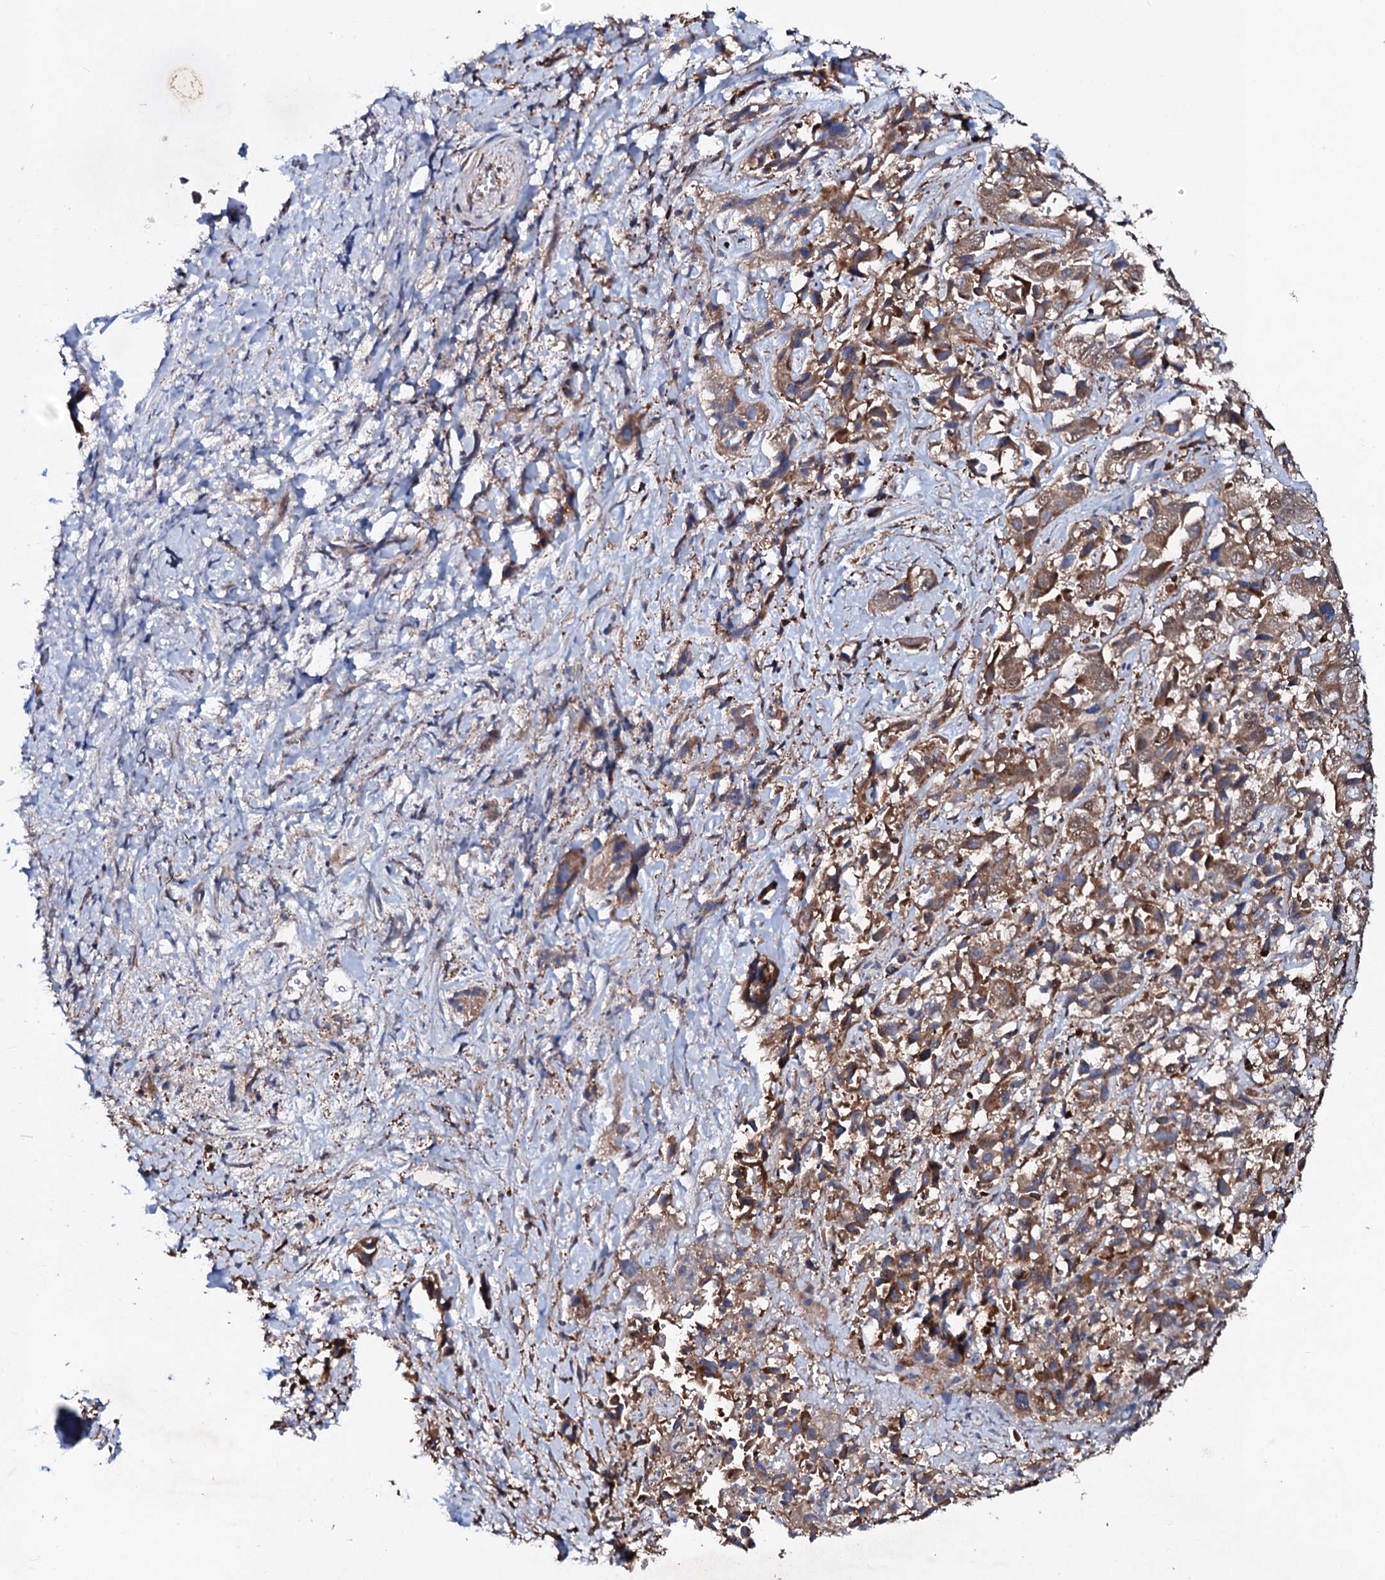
{"staining": {"intensity": "moderate", "quantity": ">75%", "location": "cytoplasmic/membranous"}, "tissue": "liver cancer", "cell_type": "Tumor cells", "image_type": "cancer", "snomed": [{"axis": "morphology", "description": "Cholangiocarcinoma"}, {"axis": "topography", "description": "Liver"}], "caption": "Immunohistochemical staining of liver cholangiocarcinoma demonstrates medium levels of moderate cytoplasmic/membranous staining in about >75% of tumor cells.", "gene": "COG6", "patient": {"sex": "female", "age": 52}}